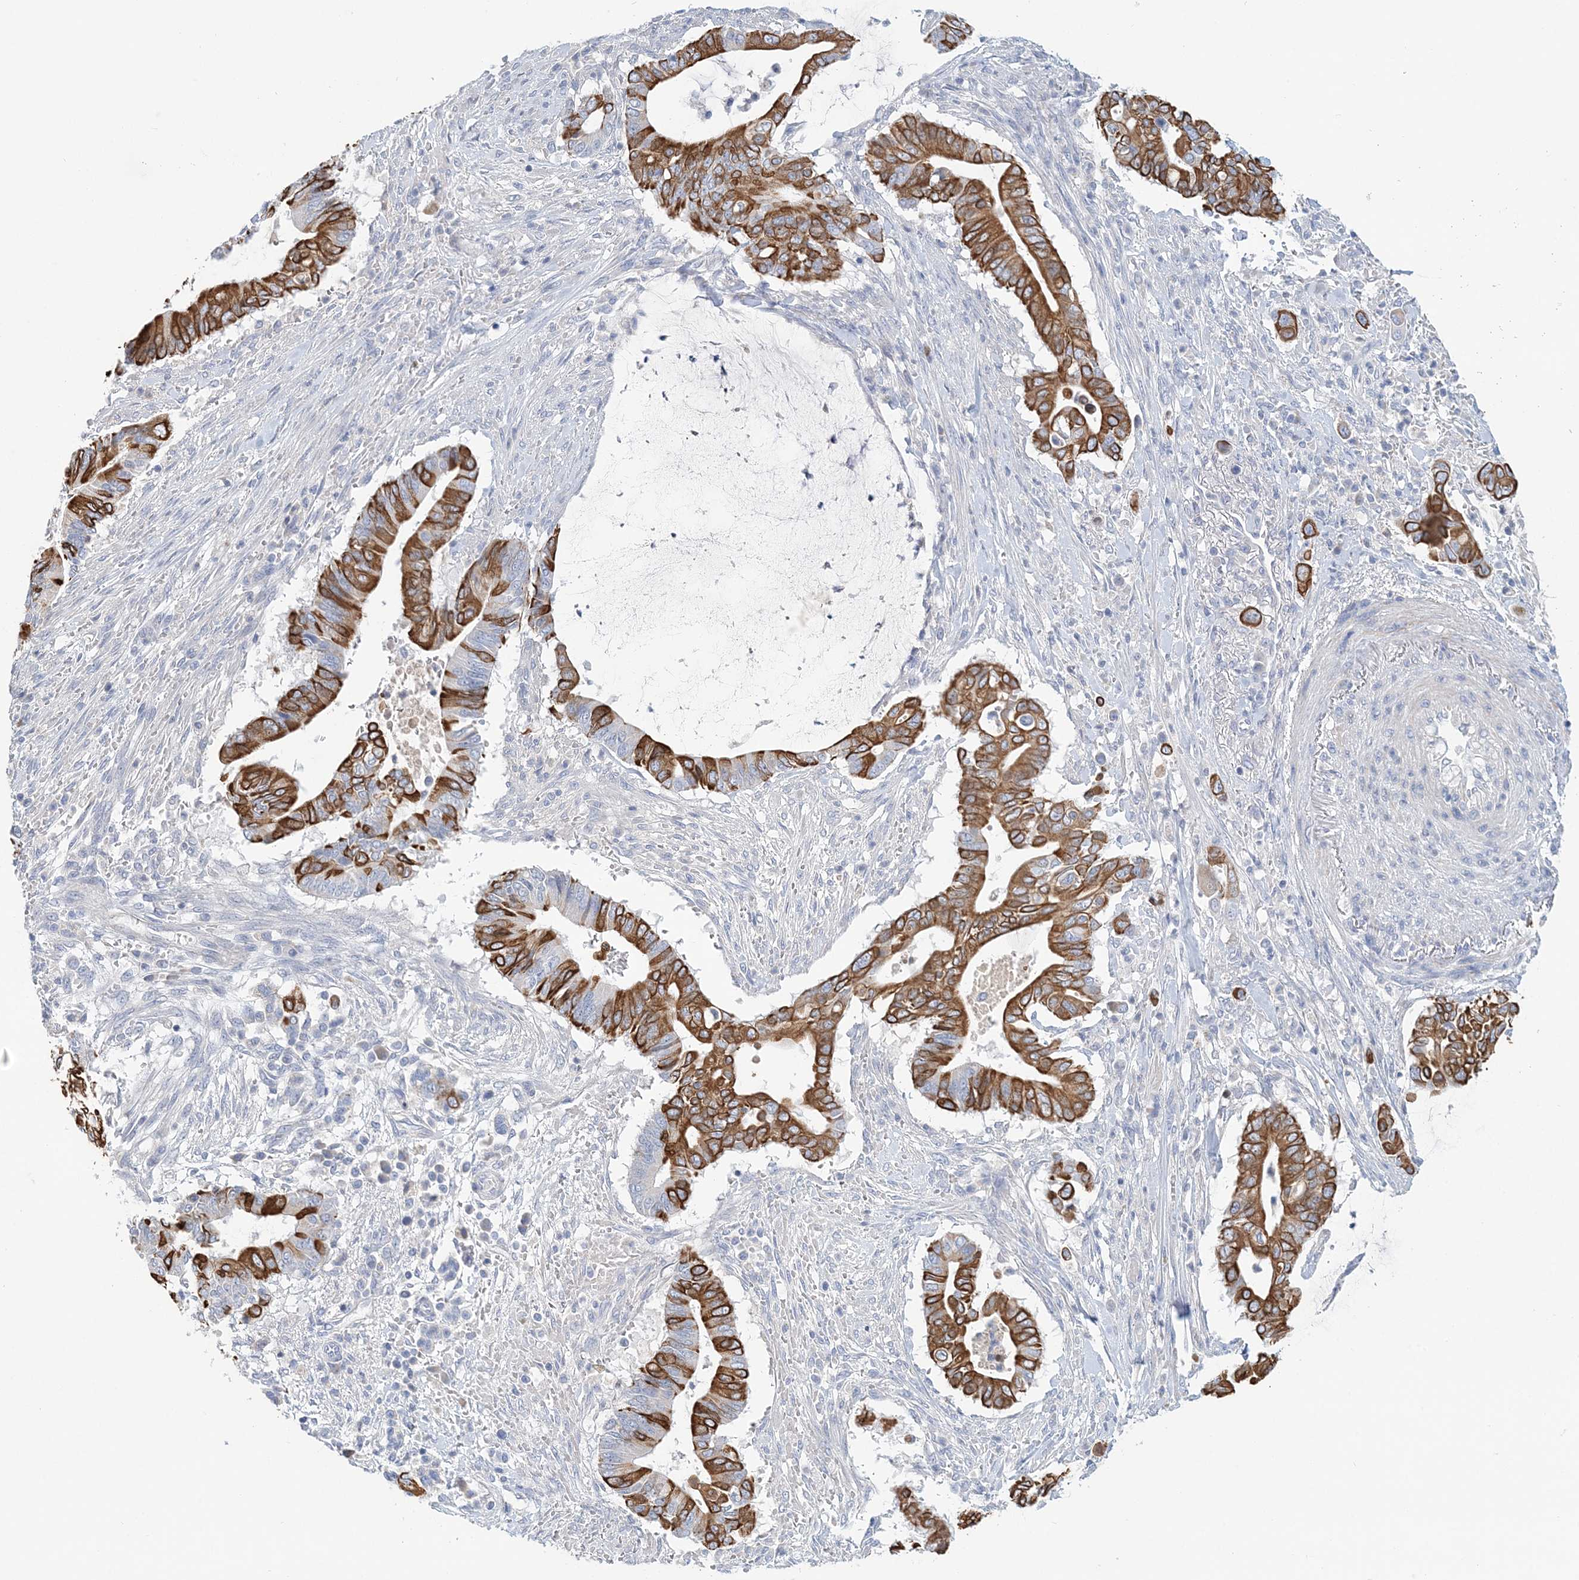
{"staining": {"intensity": "strong", "quantity": ">75%", "location": "cytoplasmic/membranous"}, "tissue": "pancreatic cancer", "cell_type": "Tumor cells", "image_type": "cancer", "snomed": [{"axis": "morphology", "description": "Adenocarcinoma, NOS"}, {"axis": "topography", "description": "Pancreas"}], "caption": "Protein expression analysis of human adenocarcinoma (pancreatic) reveals strong cytoplasmic/membranous expression in about >75% of tumor cells.", "gene": "LRRIQ4", "patient": {"sex": "male", "age": 68}}